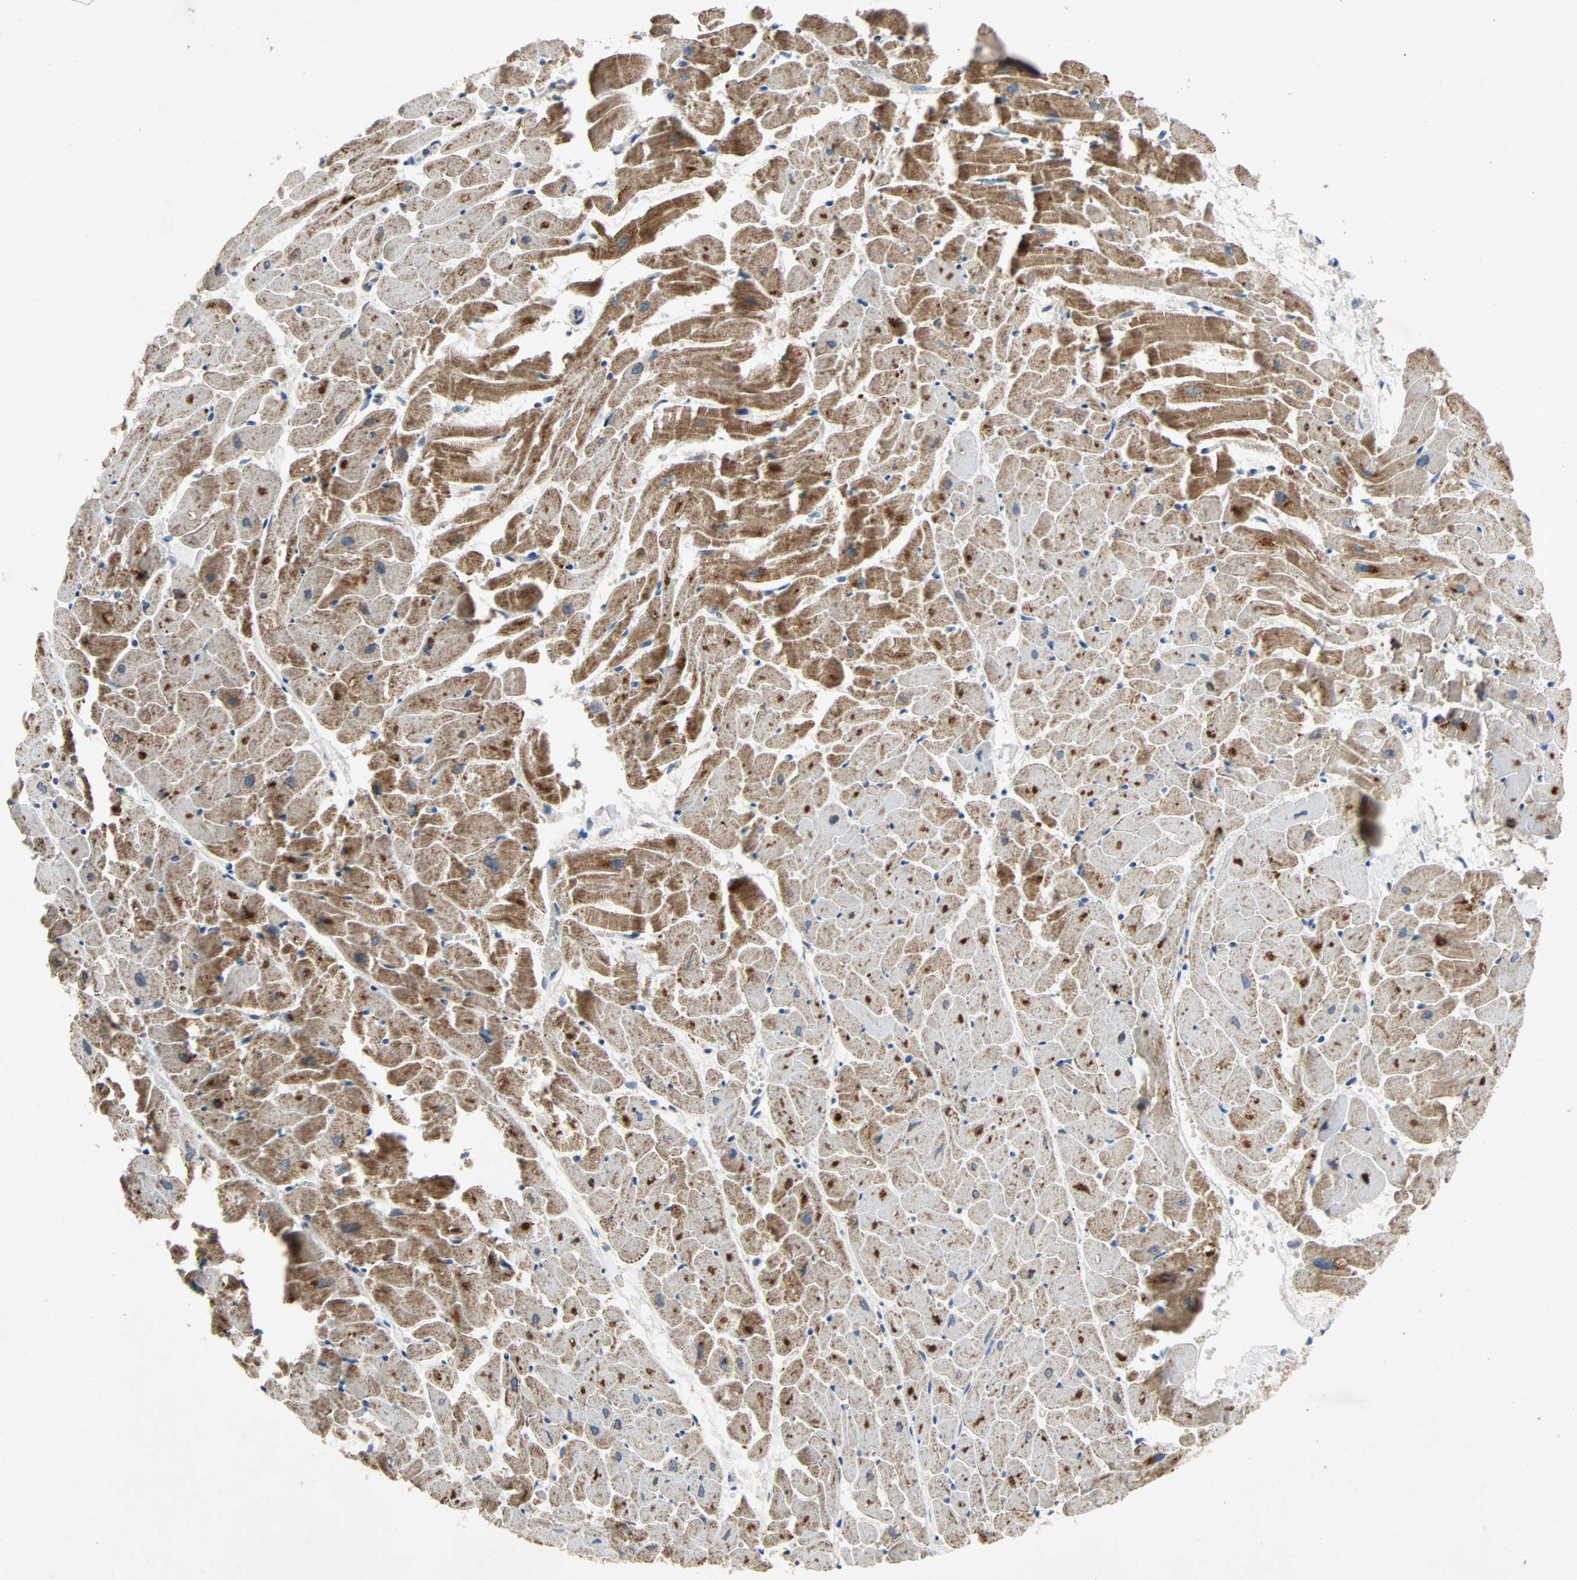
{"staining": {"intensity": "strong", "quantity": ">75%", "location": "cytoplasmic/membranous"}, "tissue": "heart muscle", "cell_type": "Cardiomyocytes", "image_type": "normal", "snomed": [{"axis": "morphology", "description": "Normal tissue, NOS"}, {"axis": "topography", "description": "Heart"}], "caption": "The histopathology image demonstrates staining of unremarkable heart muscle, revealing strong cytoplasmic/membranous protein expression (brown color) within cardiomyocytes.", "gene": "XYLT1", "patient": {"sex": "female", "age": 19}}